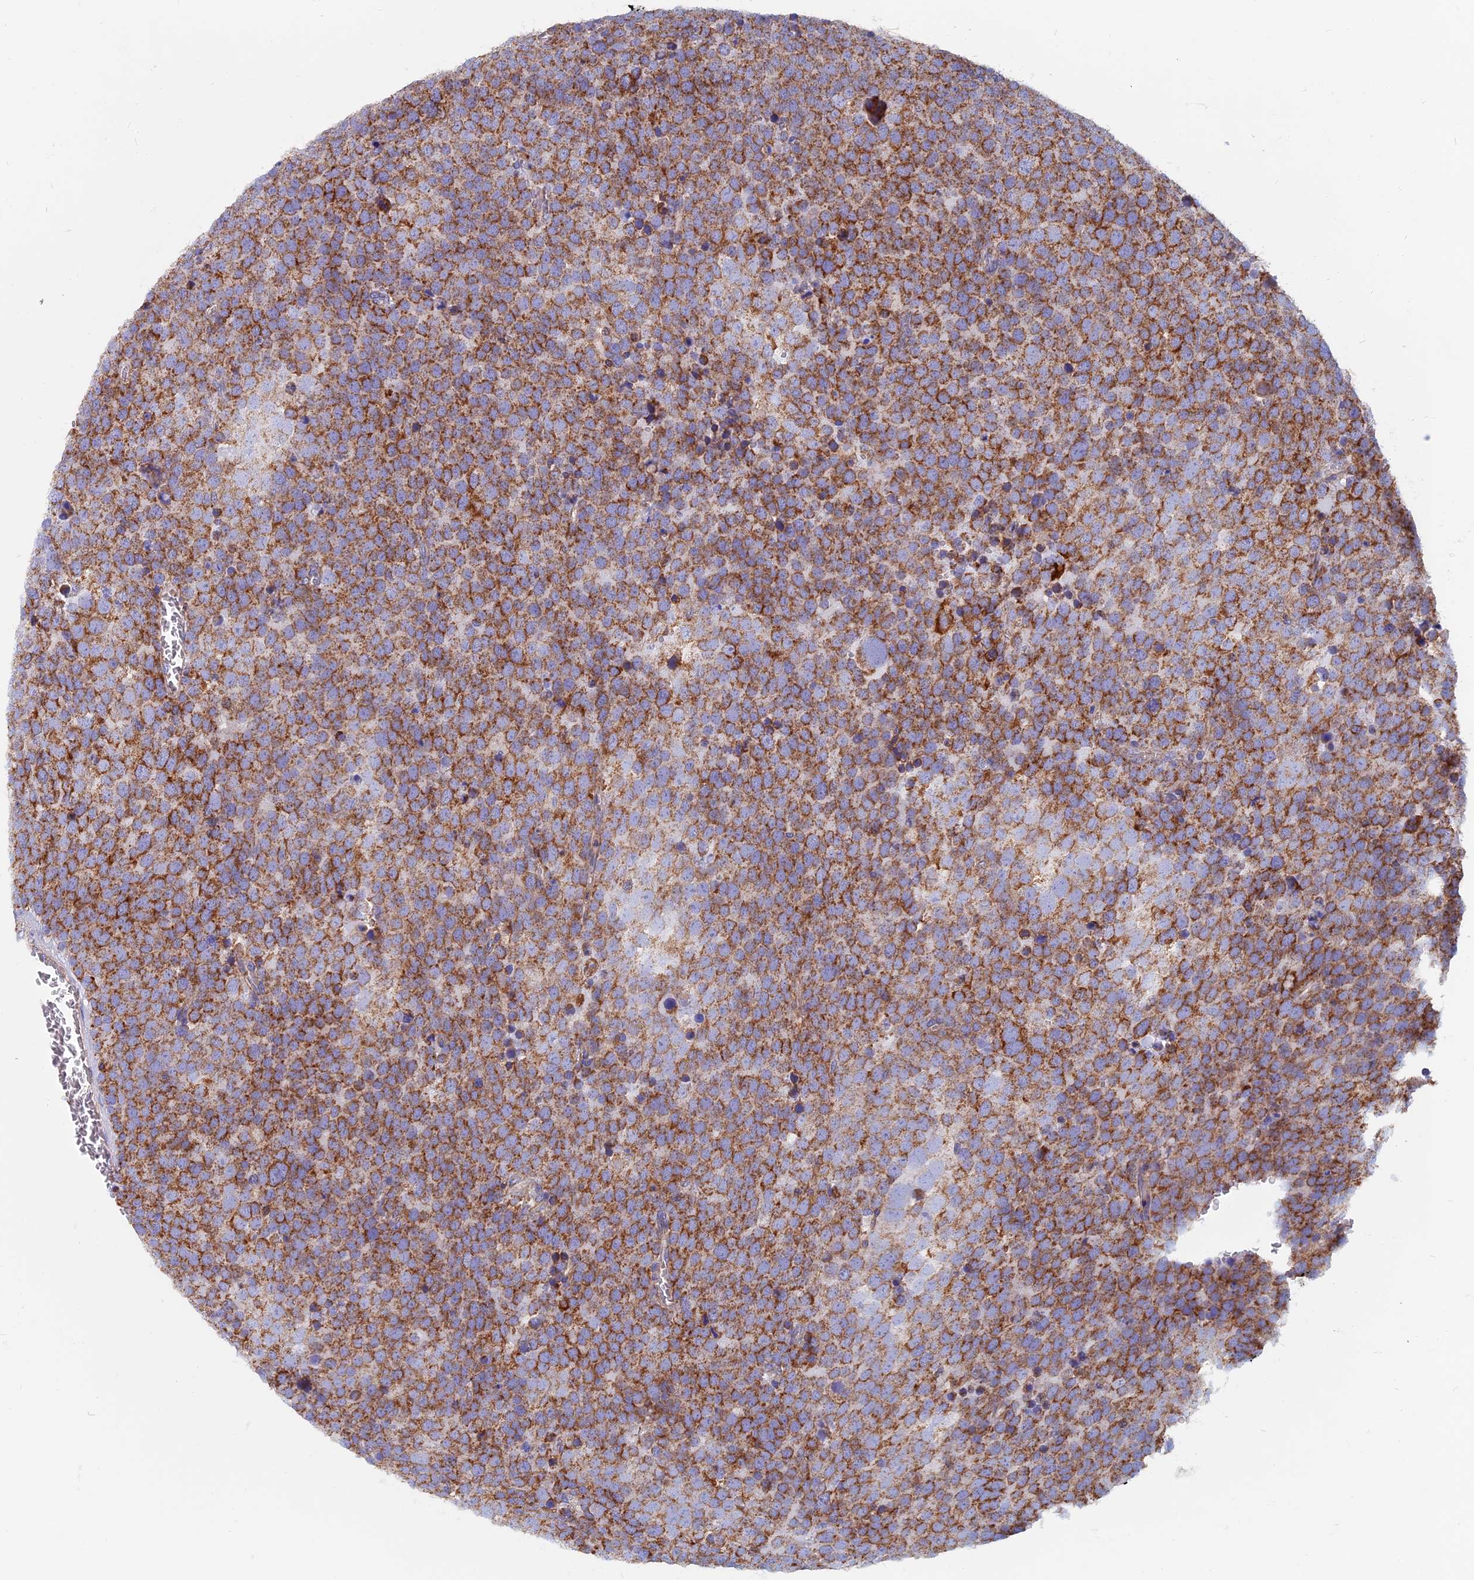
{"staining": {"intensity": "strong", "quantity": ">75%", "location": "cytoplasmic/membranous"}, "tissue": "testis cancer", "cell_type": "Tumor cells", "image_type": "cancer", "snomed": [{"axis": "morphology", "description": "Seminoma, NOS"}, {"axis": "topography", "description": "Testis"}], "caption": "Immunohistochemistry of human seminoma (testis) shows high levels of strong cytoplasmic/membranous positivity in approximately >75% of tumor cells.", "gene": "HSD17B8", "patient": {"sex": "male", "age": 71}}